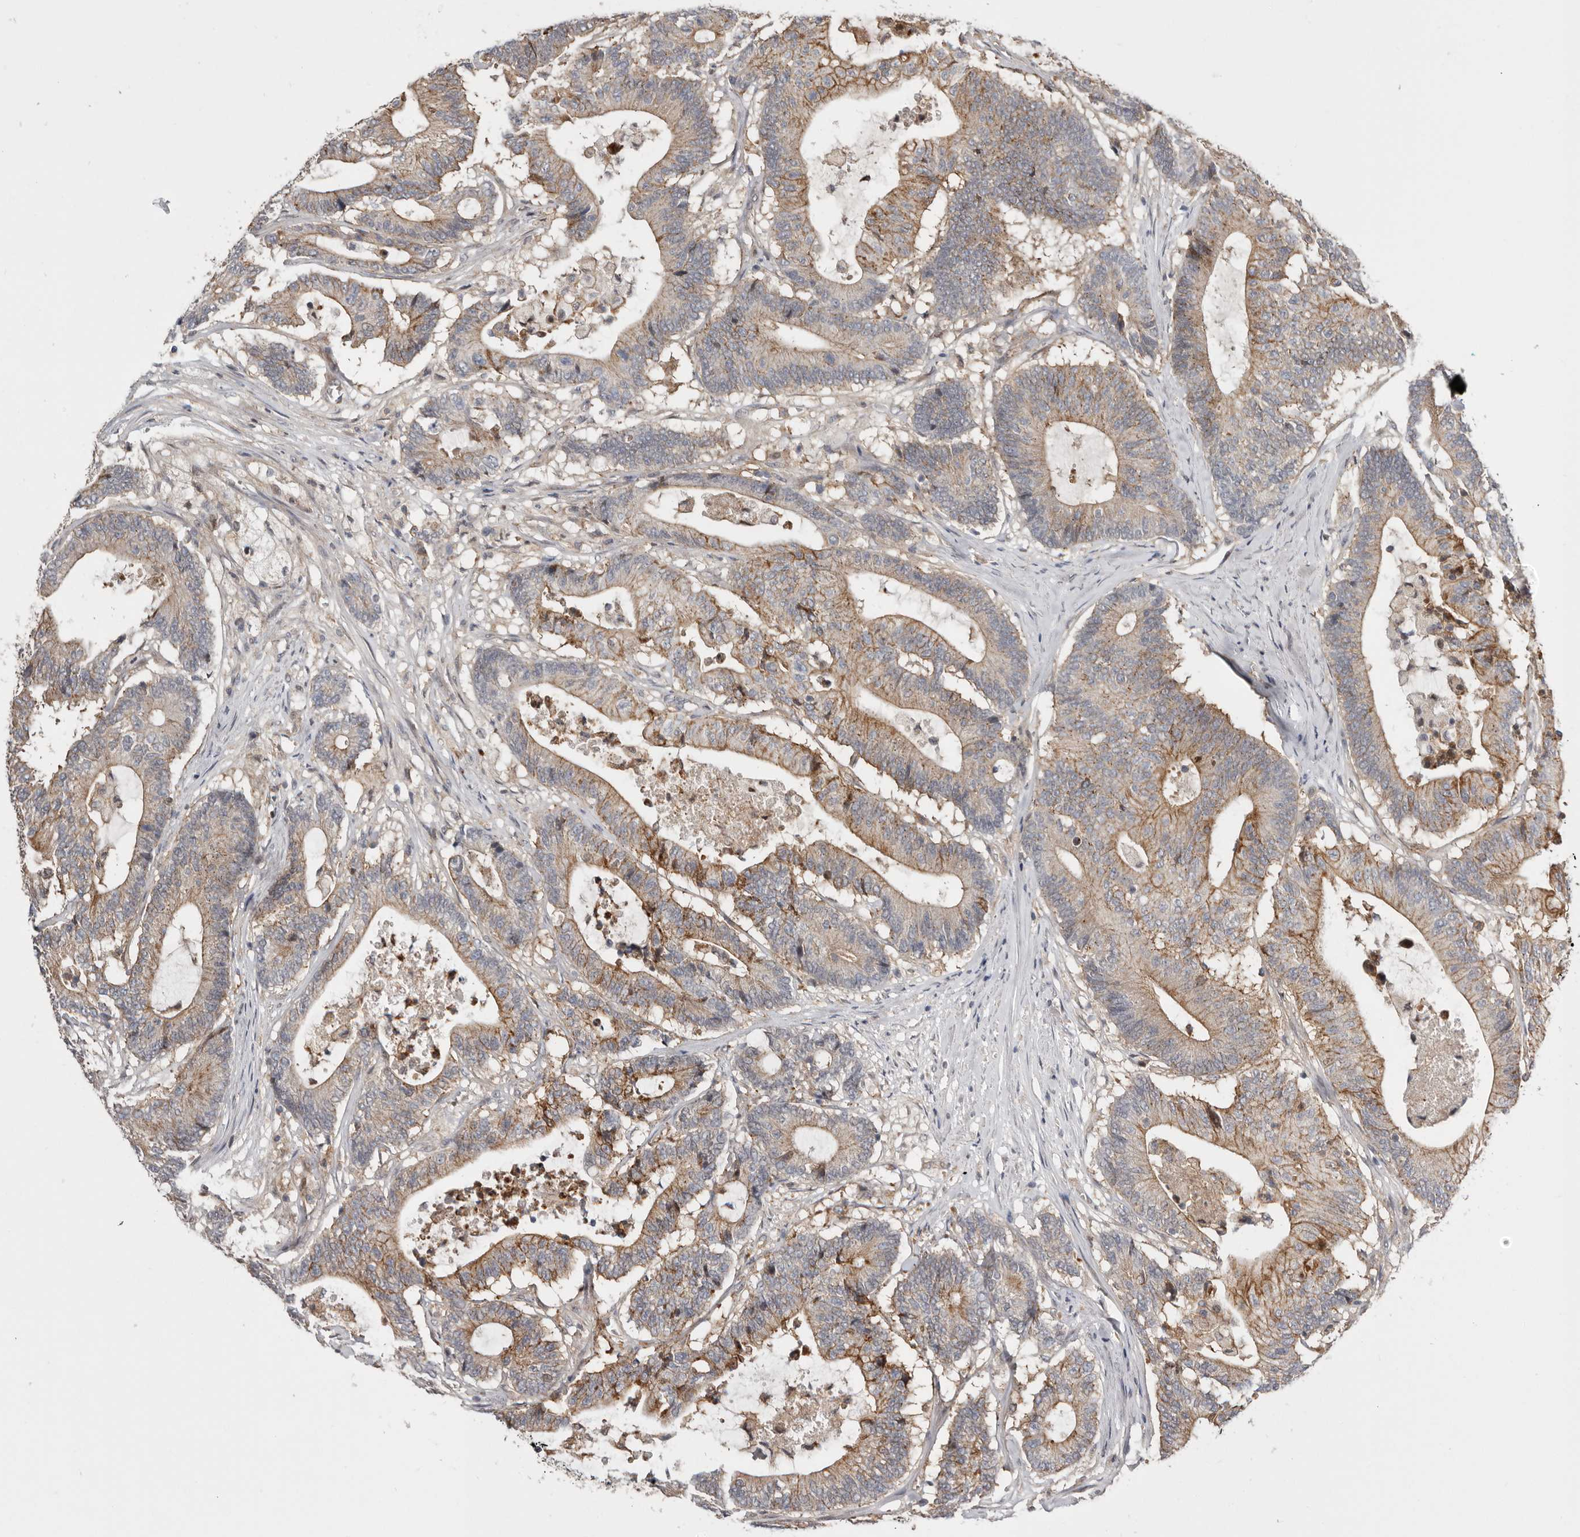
{"staining": {"intensity": "moderate", "quantity": "25%-75%", "location": "cytoplasmic/membranous"}, "tissue": "colorectal cancer", "cell_type": "Tumor cells", "image_type": "cancer", "snomed": [{"axis": "morphology", "description": "Adenocarcinoma, NOS"}, {"axis": "topography", "description": "Colon"}], "caption": "This histopathology image exhibits colorectal adenocarcinoma stained with immunohistochemistry to label a protein in brown. The cytoplasmic/membranous of tumor cells show moderate positivity for the protein. Nuclei are counter-stained blue.", "gene": "MSRB2", "patient": {"sex": "female", "age": 84}}